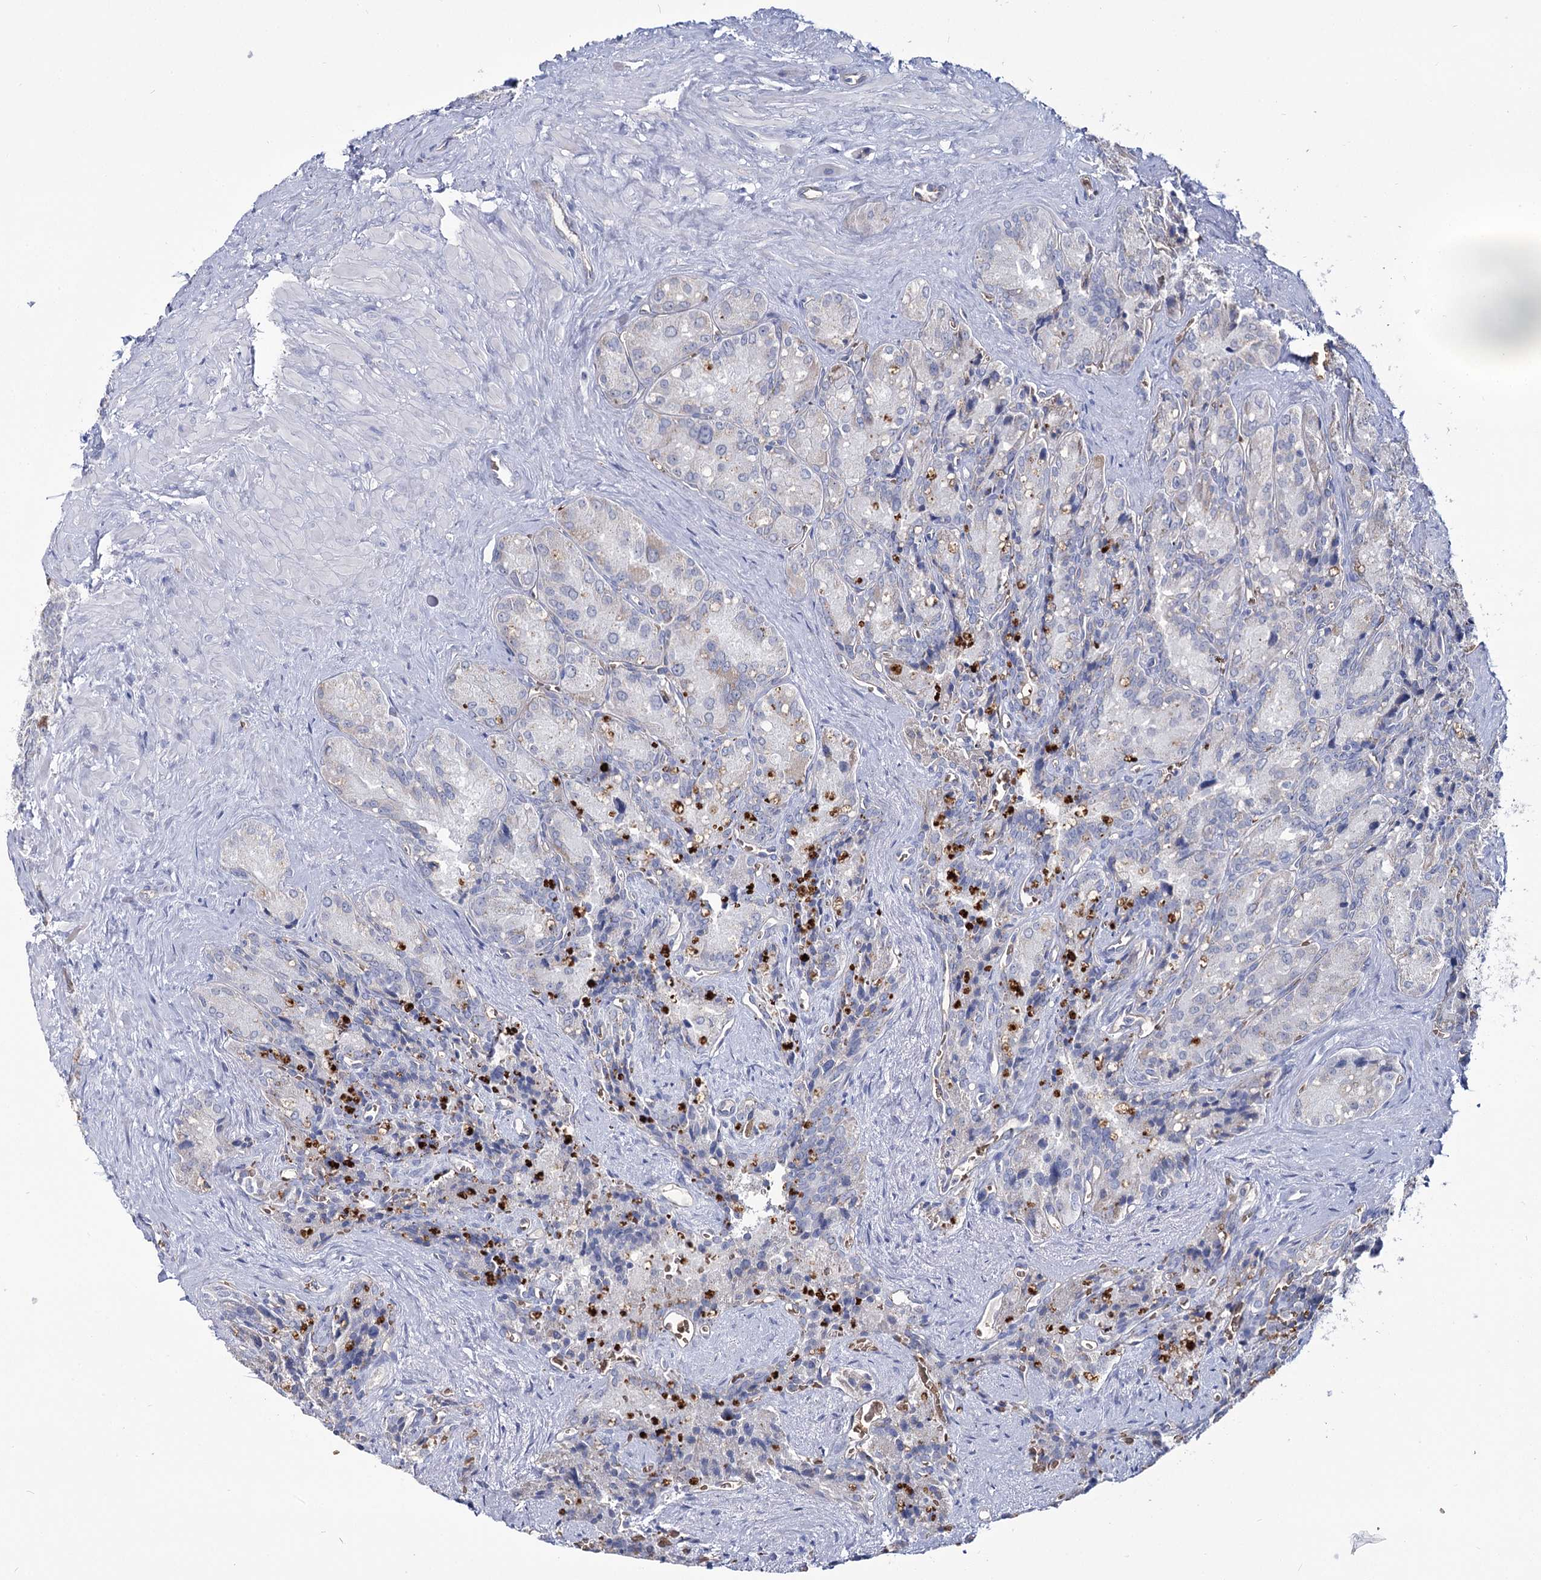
{"staining": {"intensity": "negative", "quantity": "none", "location": "none"}, "tissue": "seminal vesicle", "cell_type": "Glandular cells", "image_type": "normal", "snomed": [{"axis": "morphology", "description": "Normal tissue, NOS"}, {"axis": "topography", "description": "Seminal veicle"}], "caption": "This micrograph is of benign seminal vesicle stained with immunohistochemistry to label a protein in brown with the nuclei are counter-stained blue. There is no positivity in glandular cells. (Brightfield microscopy of DAB (3,3'-diaminobenzidine) IHC at high magnification).", "gene": "GBF1", "patient": {"sex": "male", "age": 62}}